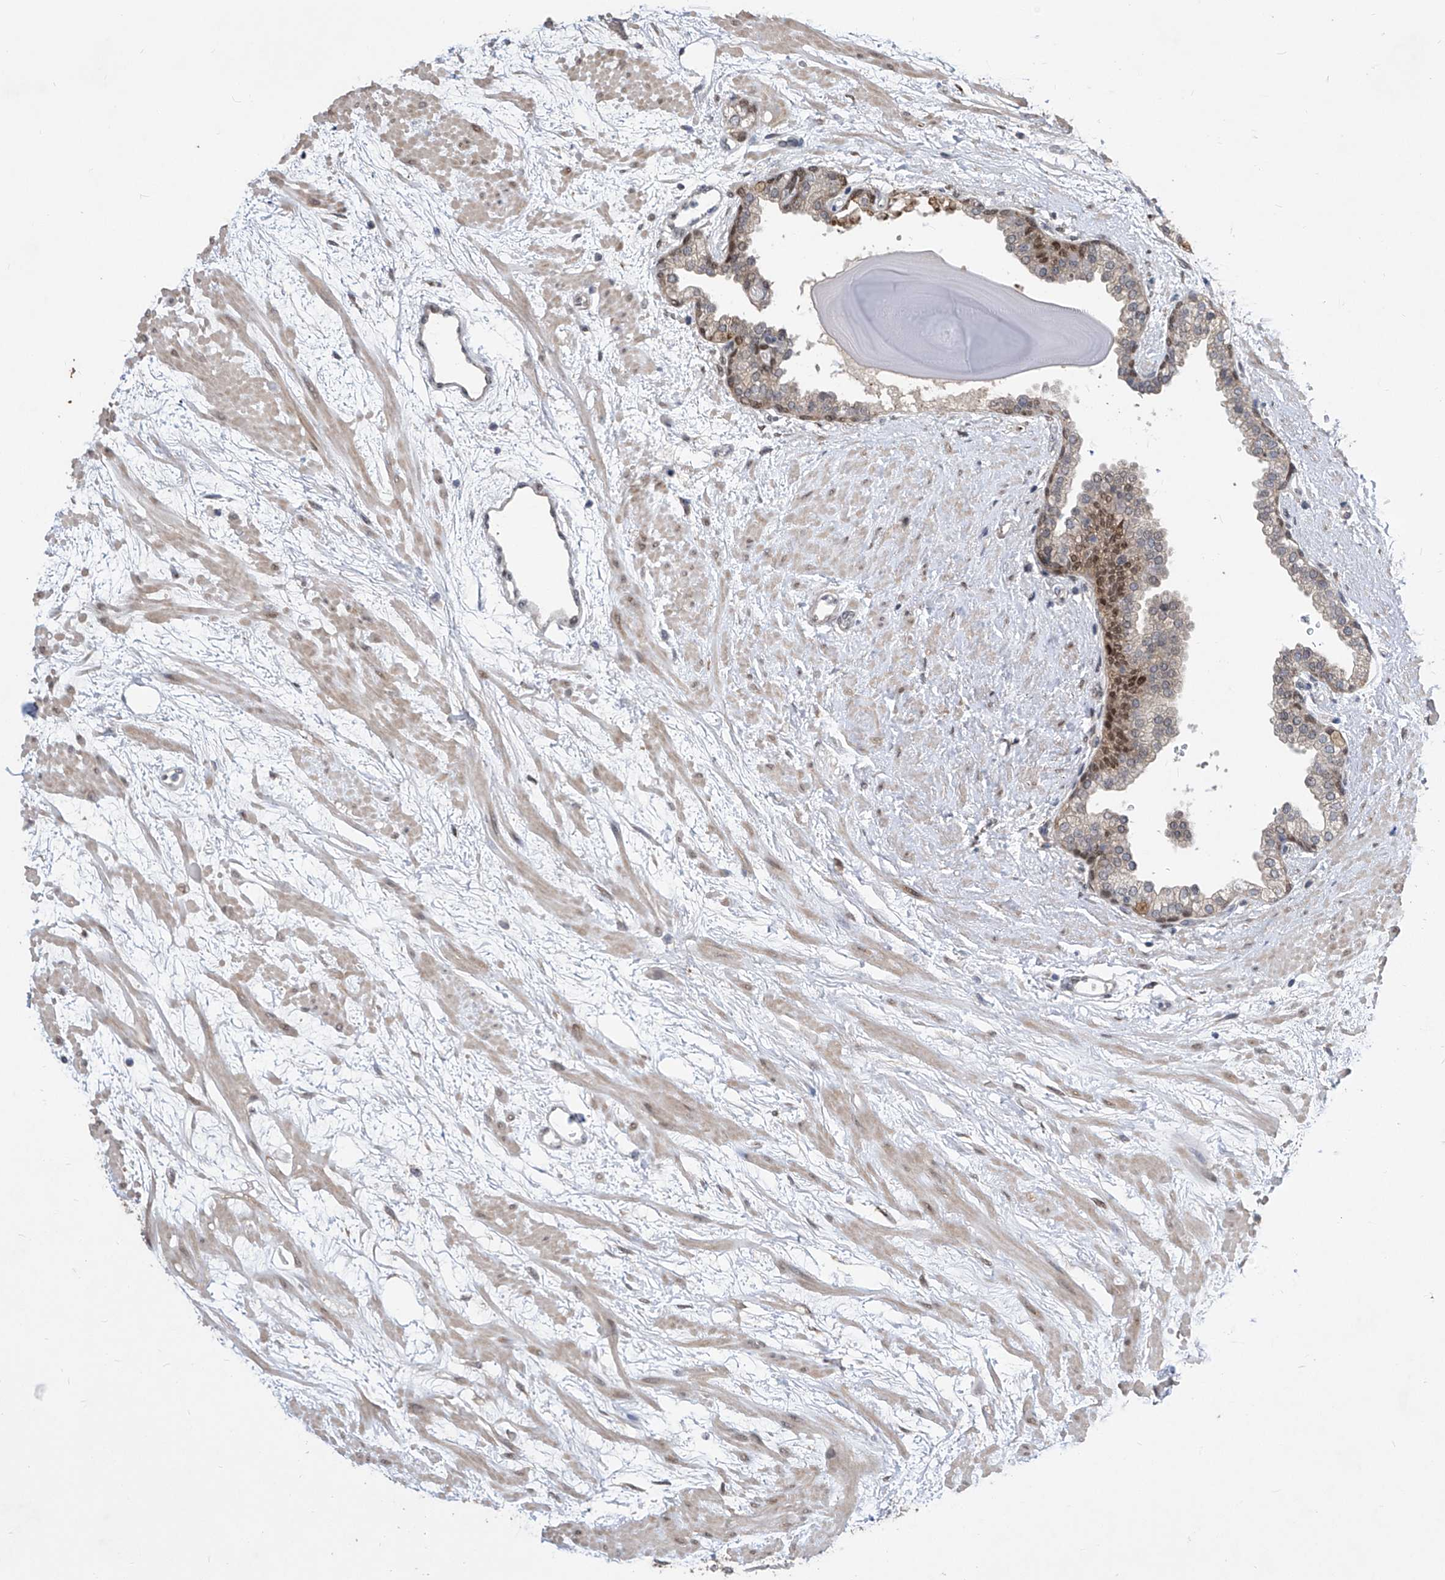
{"staining": {"intensity": "moderate", "quantity": "<25%", "location": "cytoplasmic/membranous,nuclear"}, "tissue": "prostate", "cell_type": "Glandular cells", "image_type": "normal", "snomed": [{"axis": "morphology", "description": "Normal tissue, NOS"}, {"axis": "topography", "description": "Prostate"}], "caption": "A low amount of moderate cytoplasmic/membranous,nuclear expression is seen in approximately <25% of glandular cells in normal prostate. (DAB IHC, brown staining for protein, blue staining for nuclei).", "gene": "CETN1", "patient": {"sex": "male", "age": 48}}